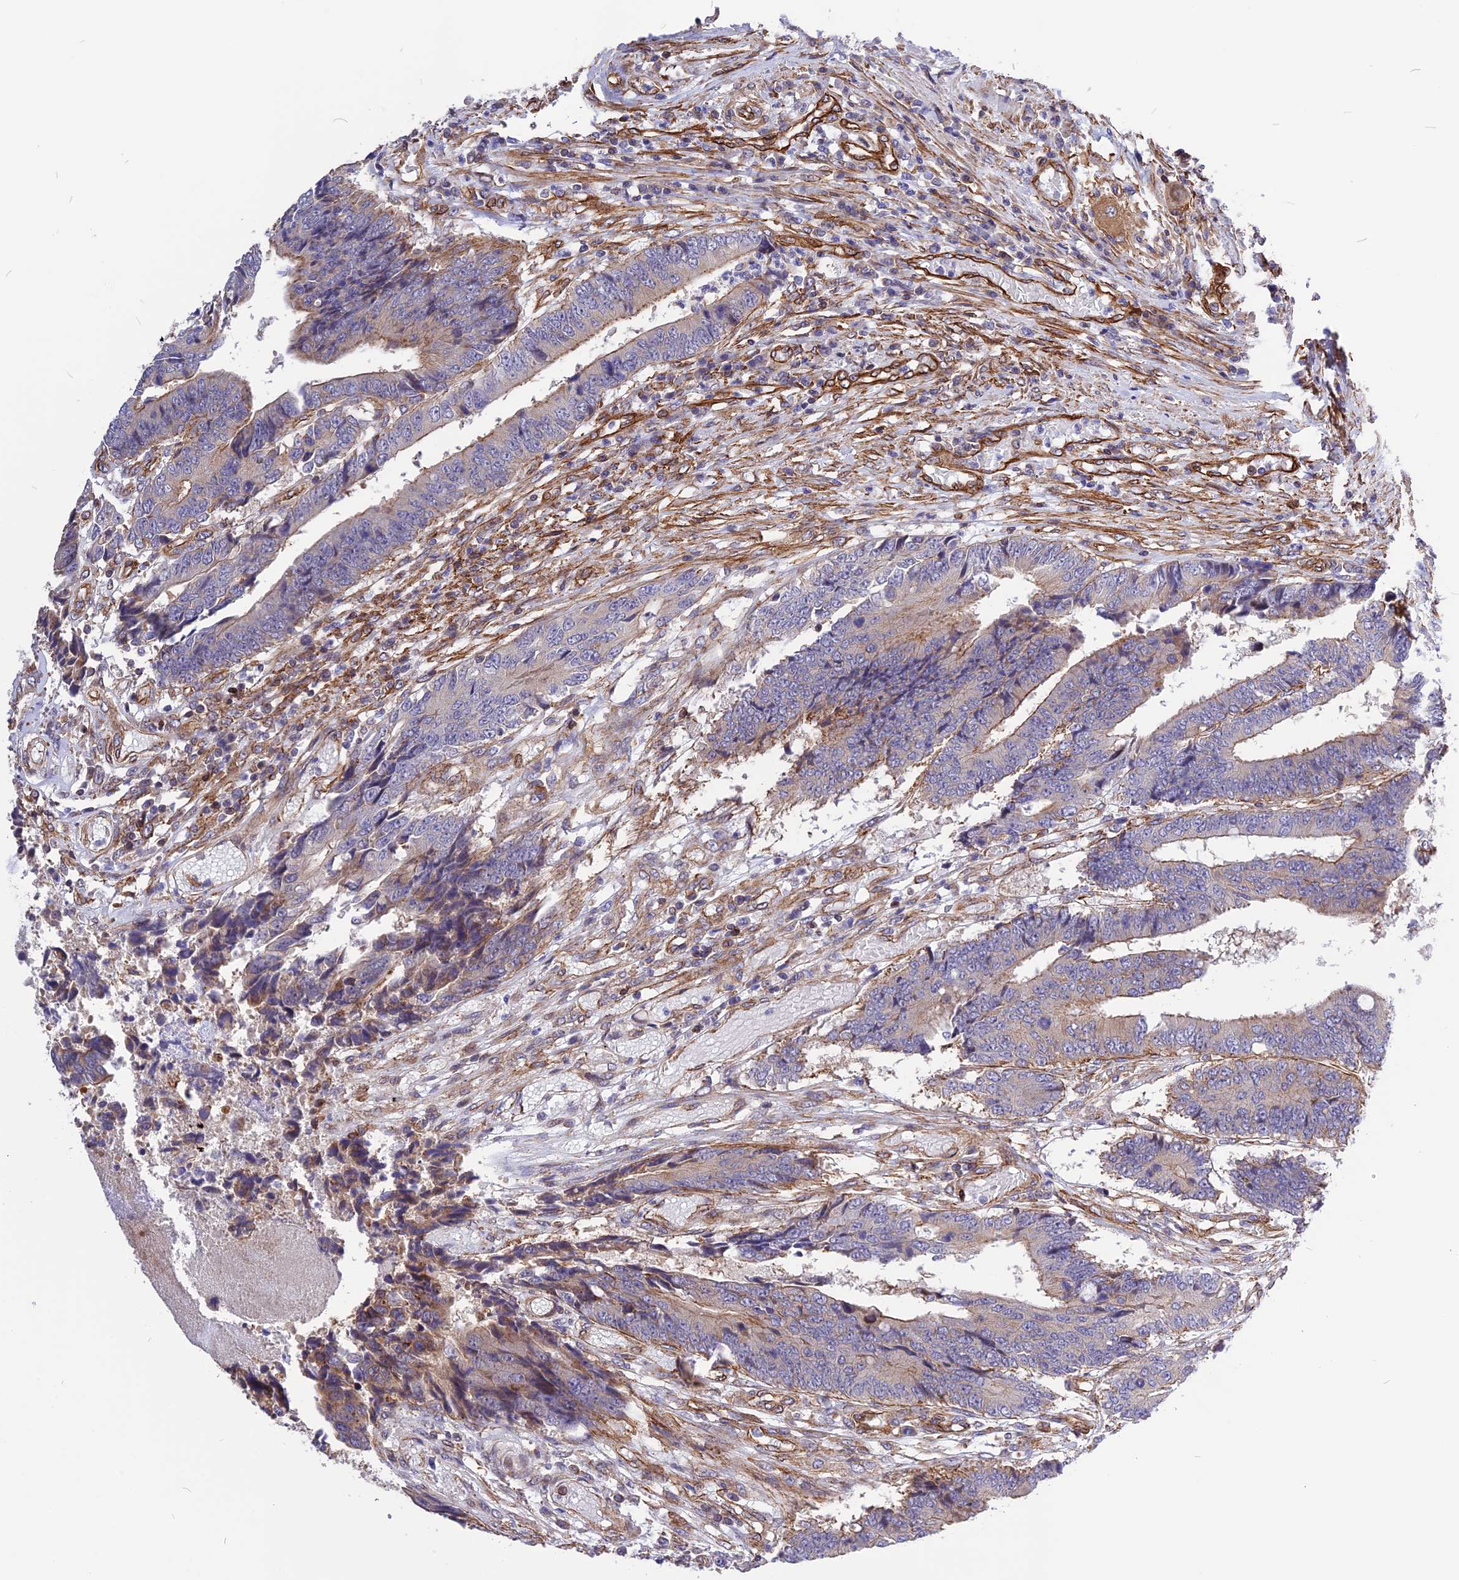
{"staining": {"intensity": "moderate", "quantity": "<25%", "location": "cytoplasmic/membranous"}, "tissue": "colorectal cancer", "cell_type": "Tumor cells", "image_type": "cancer", "snomed": [{"axis": "morphology", "description": "Adenocarcinoma, NOS"}, {"axis": "topography", "description": "Rectum"}], "caption": "The photomicrograph shows immunohistochemical staining of colorectal cancer. There is moderate cytoplasmic/membranous staining is identified in approximately <25% of tumor cells.", "gene": "R3HDM4", "patient": {"sex": "male", "age": 84}}